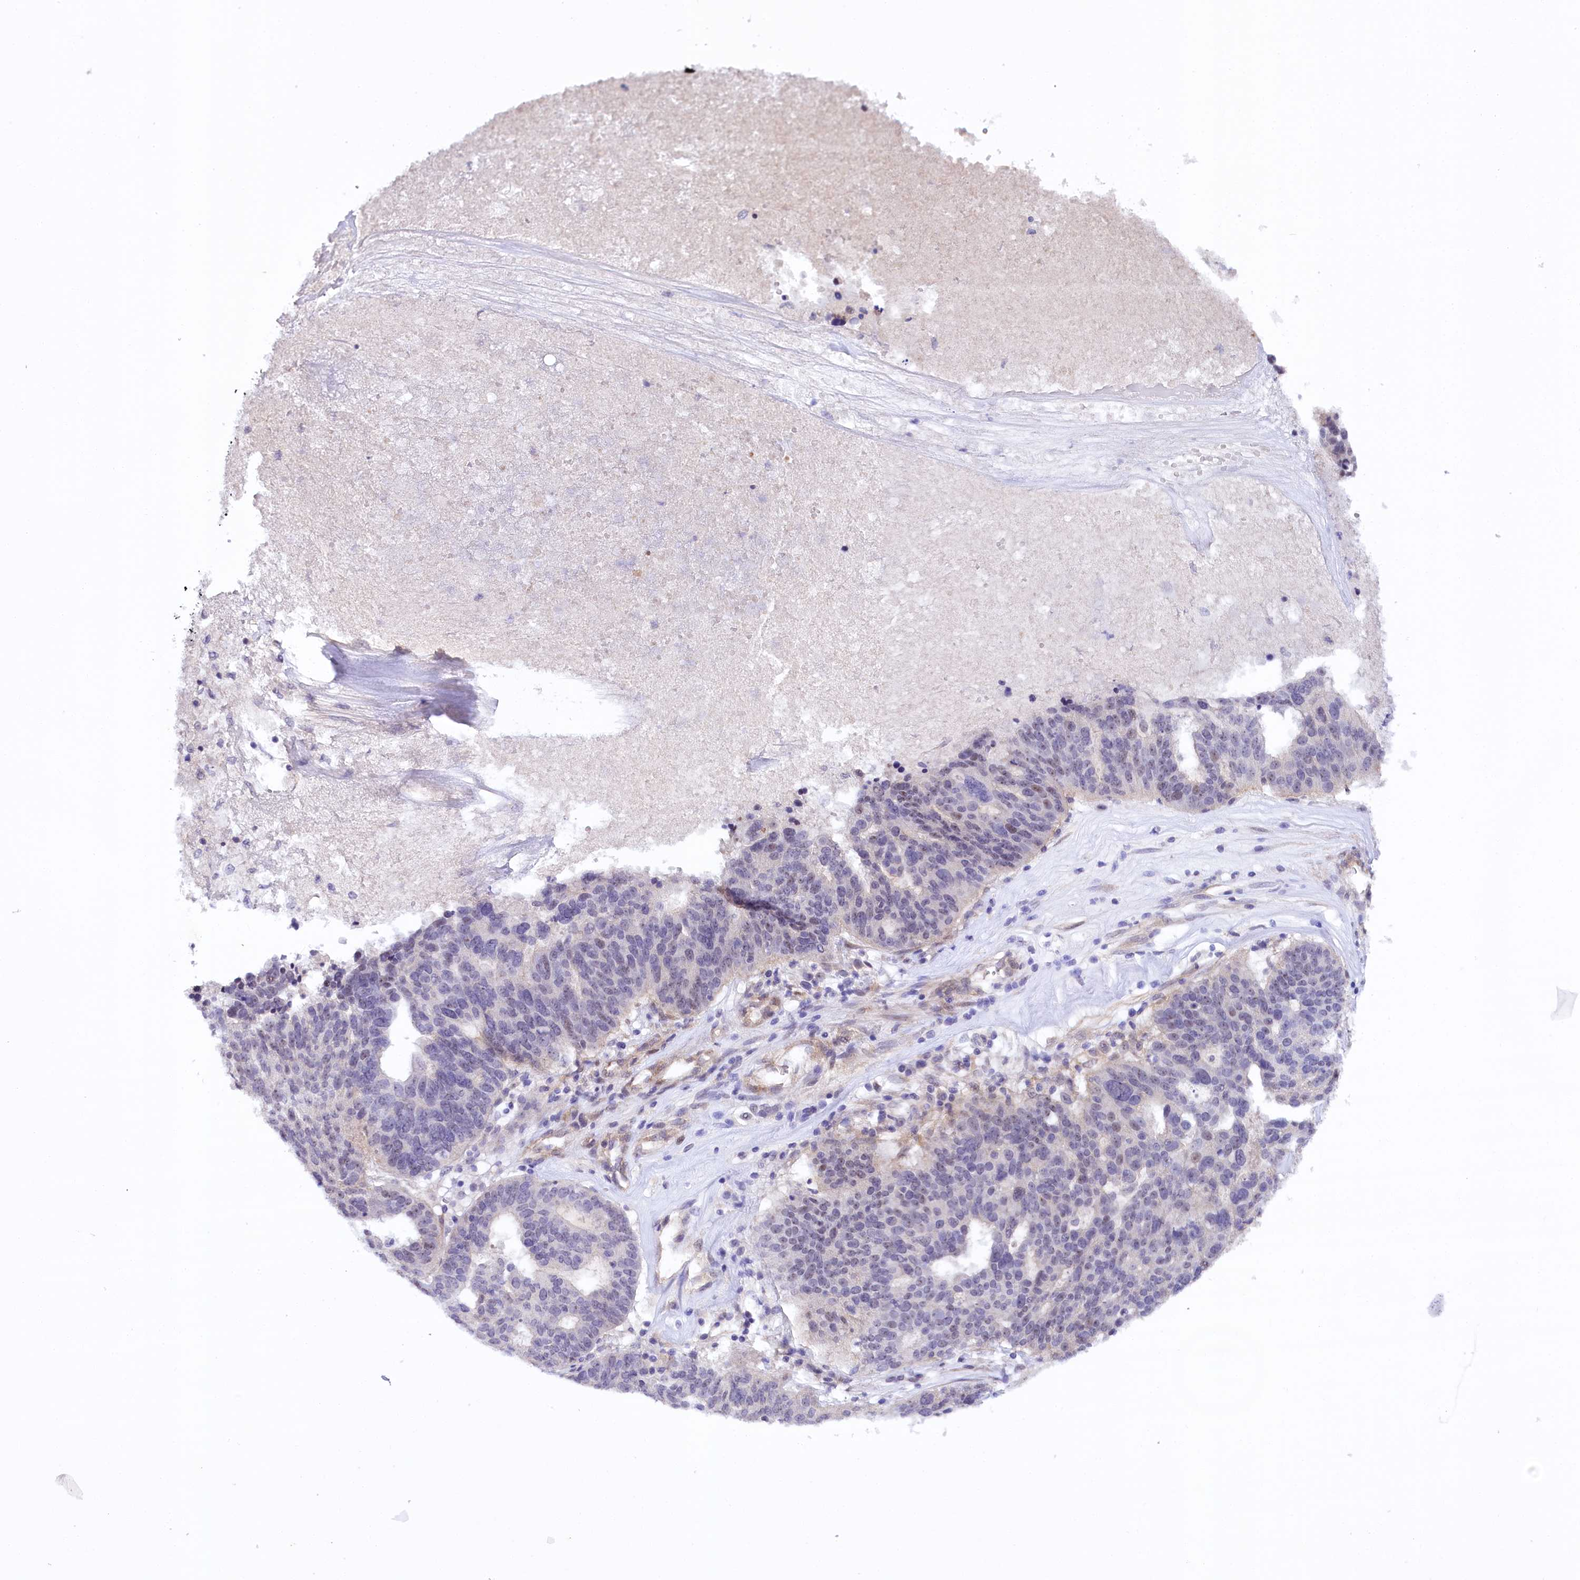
{"staining": {"intensity": "weak", "quantity": "<25%", "location": "nuclear"}, "tissue": "ovarian cancer", "cell_type": "Tumor cells", "image_type": "cancer", "snomed": [{"axis": "morphology", "description": "Cystadenocarcinoma, serous, NOS"}, {"axis": "topography", "description": "Ovary"}], "caption": "Tumor cells show no significant positivity in ovarian cancer.", "gene": "PHLDB1", "patient": {"sex": "female", "age": 59}}